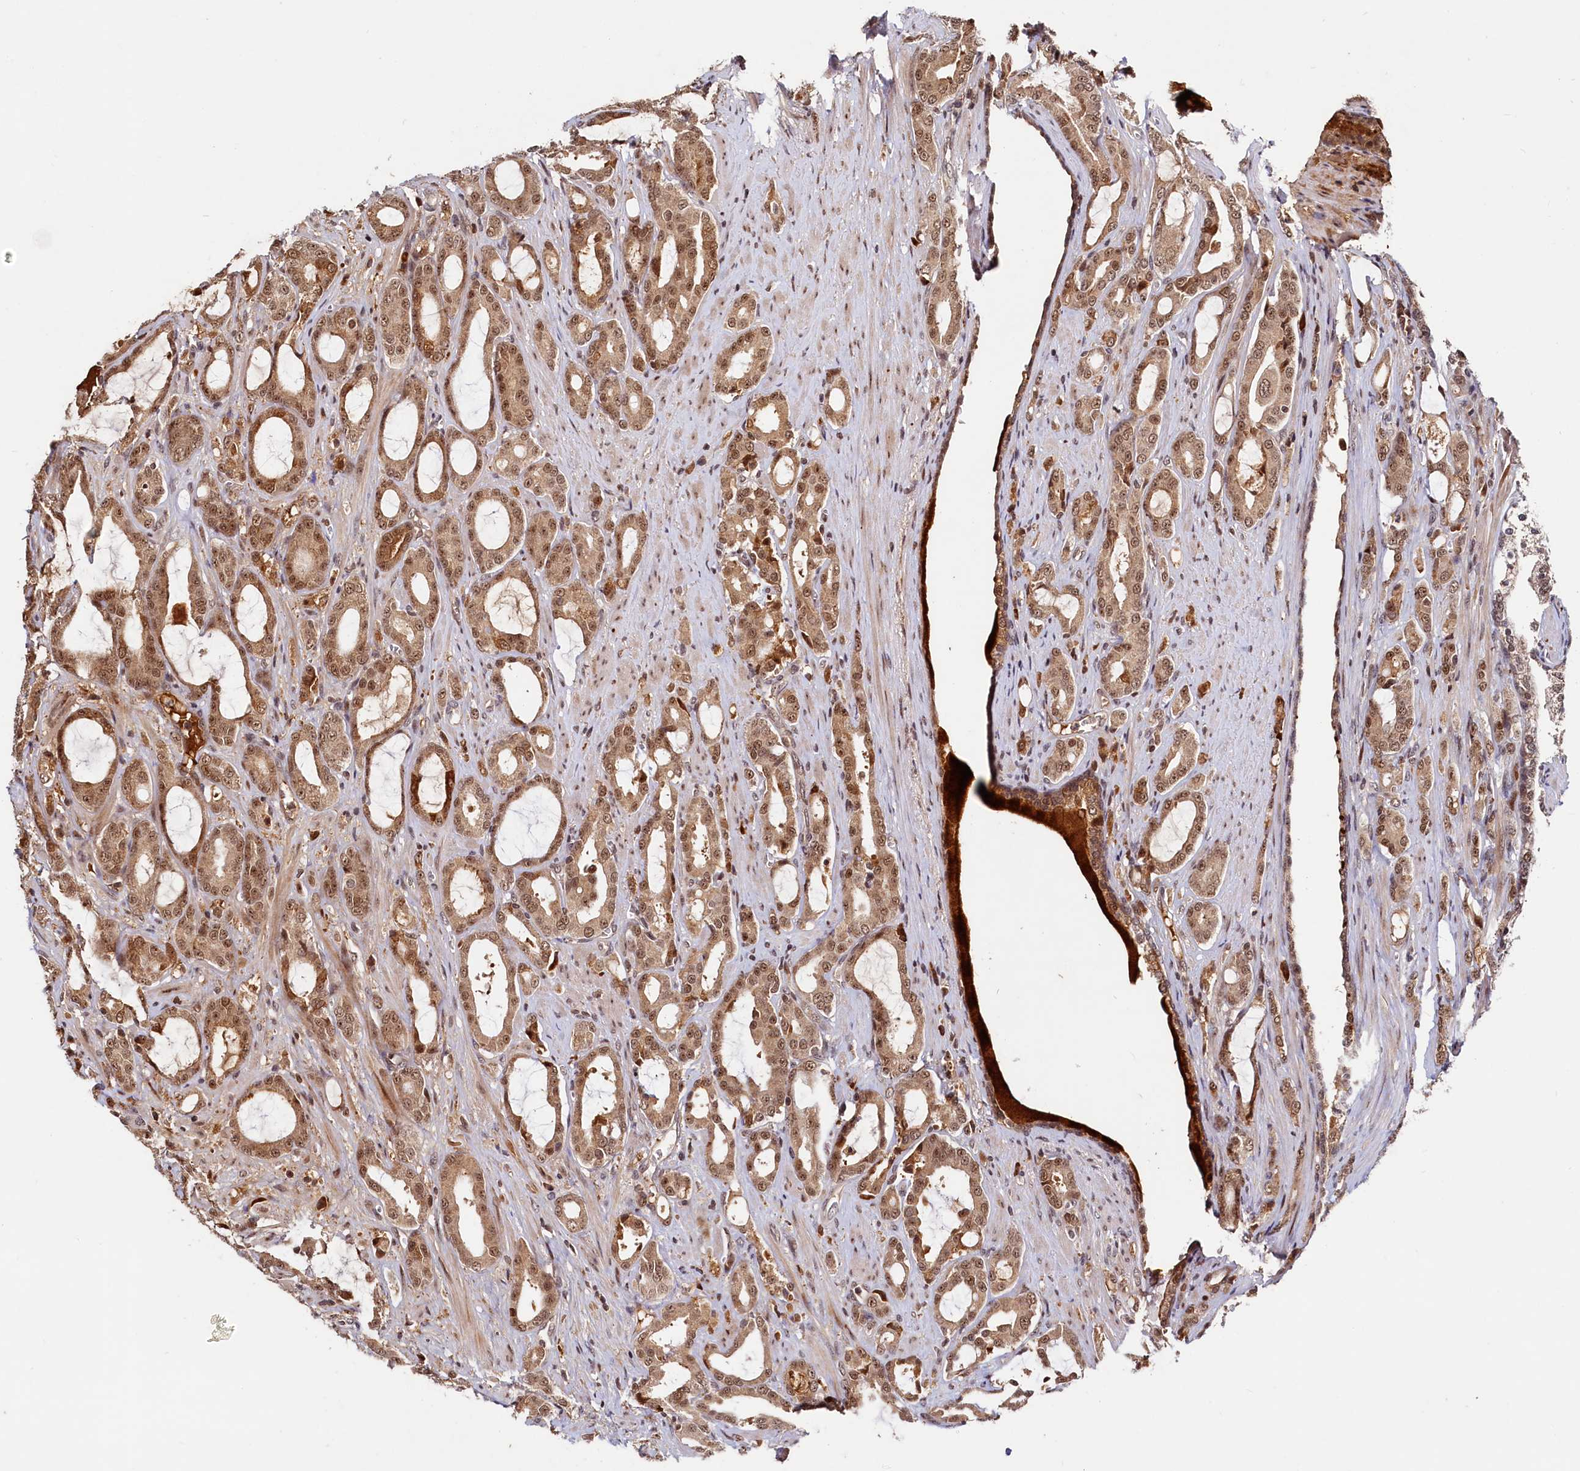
{"staining": {"intensity": "moderate", "quantity": ">75%", "location": "nuclear"}, "tissue": "prostate cancer", "cell_type": "Tumor cells", "image_type": "cancer", "snomed": [{"axis": "morphology", "description": "Adenocarcinoma, High grade"}, {"axis": "topography", "description": "Prostate"}], "caption": "Moderate nuclear expression for a protein is seen in approximately >75% of tumor cells of prostate cancer using immunohistochemistry.", "gene": "TRAPPC4", "patient": {"sex": "male", "age": 72}}